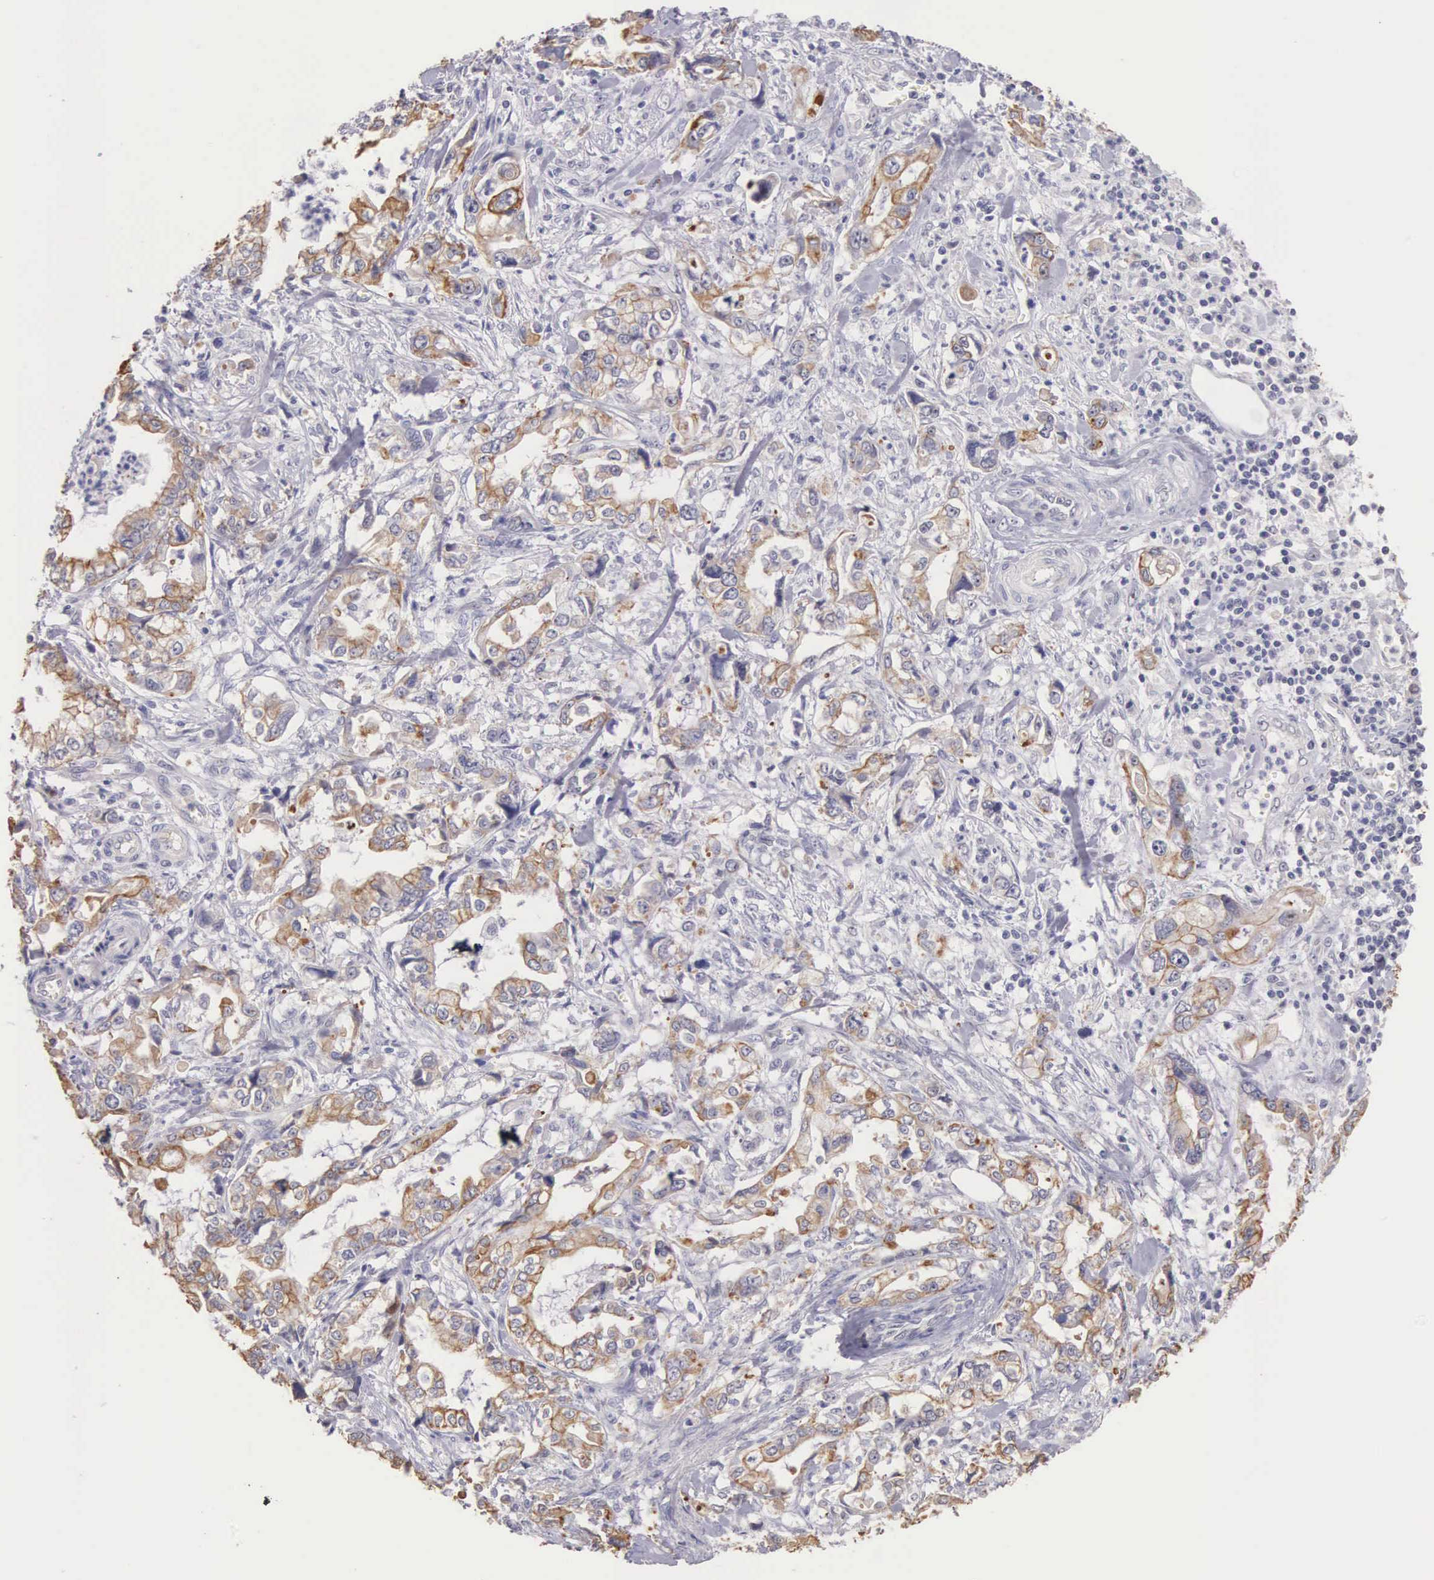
{"staining": {"intensity": "weak", "quantity": "25%-75%", "location": "cytoplasmic/membranous"}, "tissue": "stomach cancer", "cell_type": "Tumor cells", "image_type": "cancer", "snomed": [{"axis": "morphology", "description": "Adenocarcinoma, NOS"}, {"axis": "topography", "description": "Pancreas"}, {"axis": "topography", "description": "Stomach, upper"}], "caption": "Protein staining of stomach cancer tissue demonstrates weak cytoplasmic/membranous staining in about 25%-75% of tumor cells. The protein of interest is stained brown, and the nuclei are stained in blue (DAB IHC with brightfield microscopy, high magnification).", "gene": "PIR", "patient": {"sex": "male", "age": 77}}